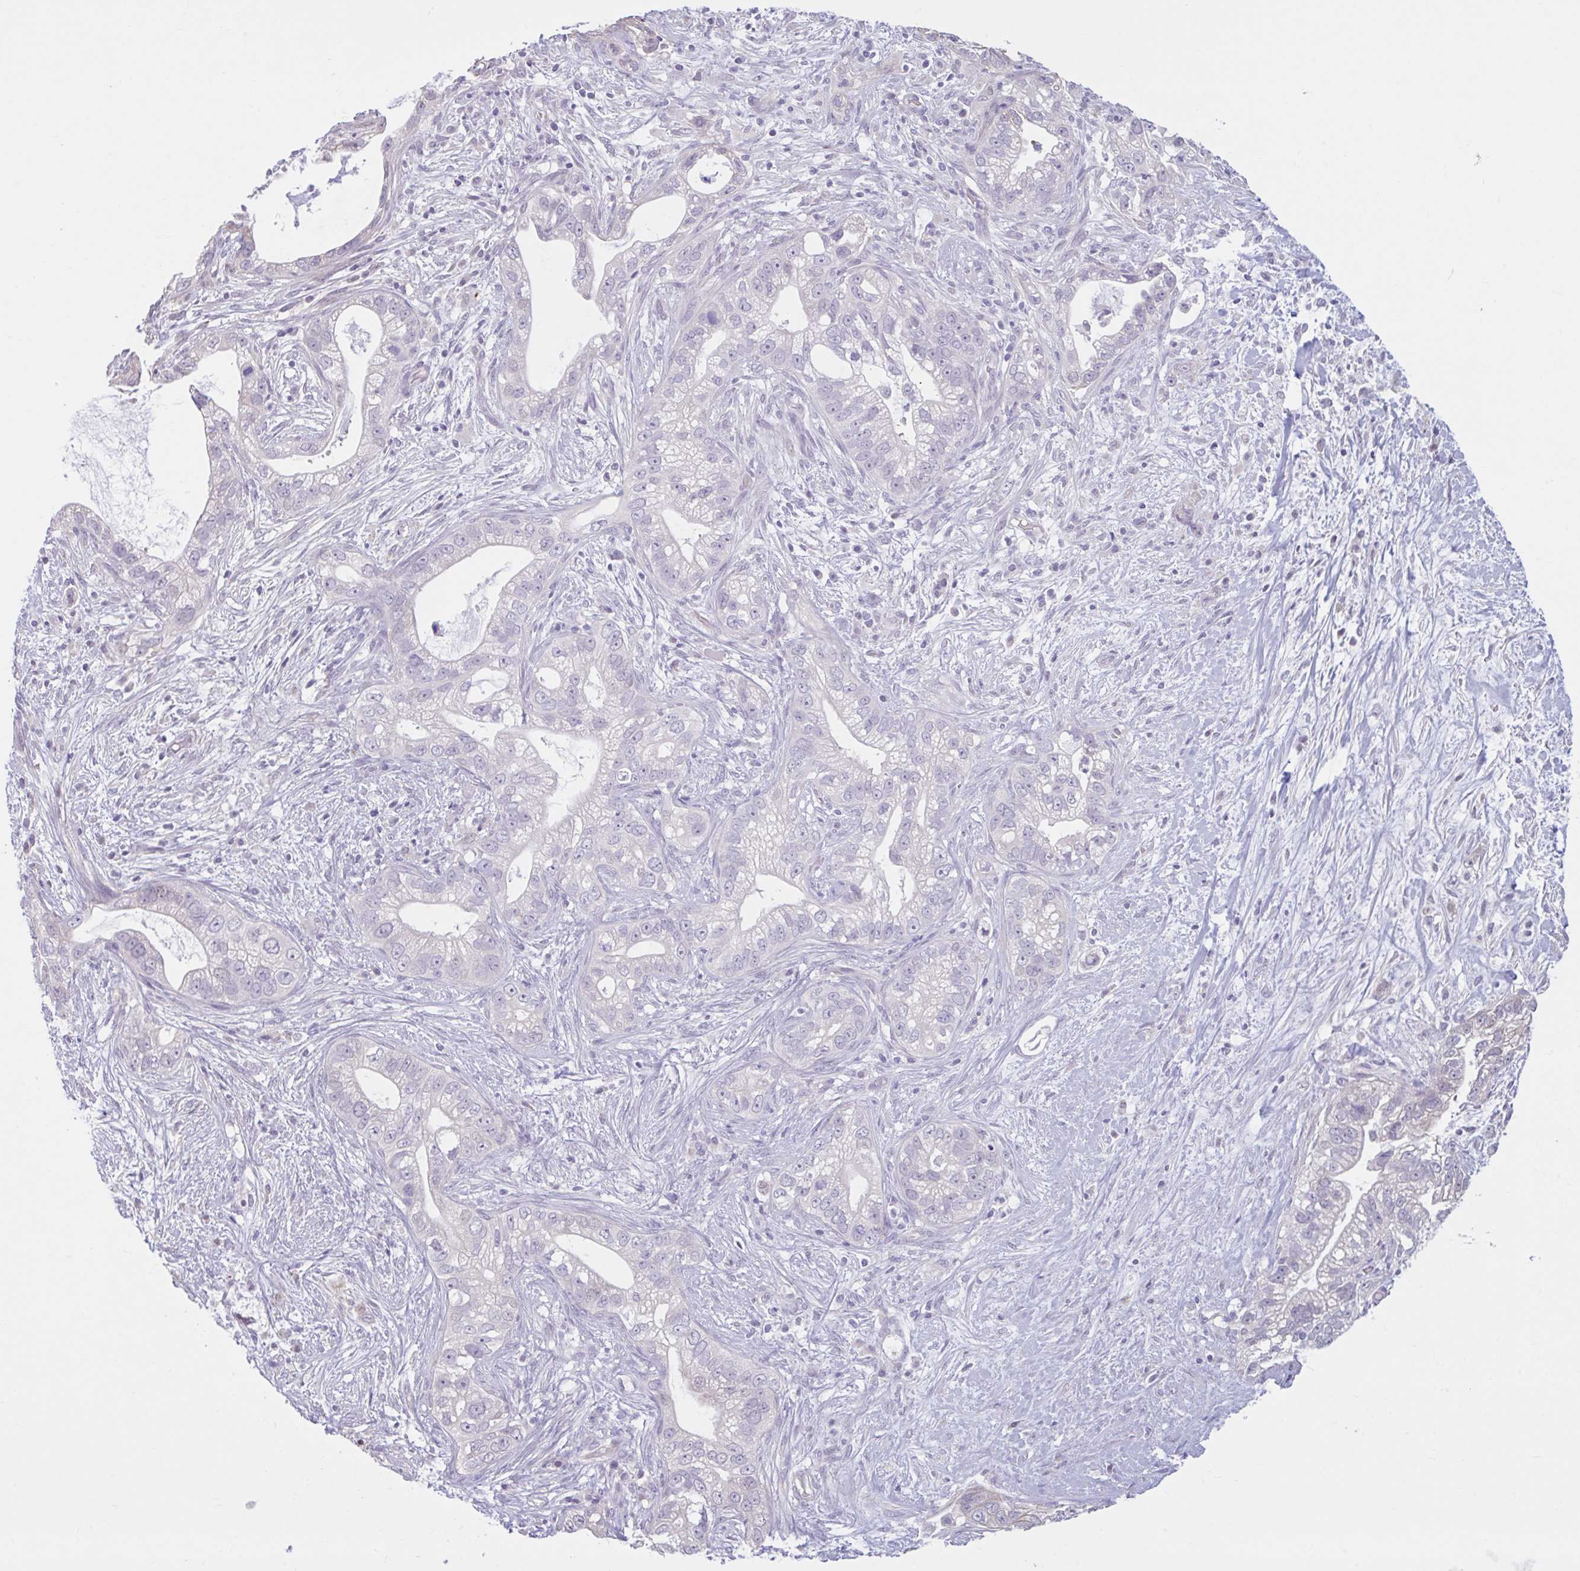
{"staining": {"intensity": "negative", "quantity": "none", "location": "none"}, "tissue": "pancreatic cancer", "cell_type": "Tumor cells", "image_type": "cancer", "snomed": [{"axis": "morphology", "description": "Adenocarcinoma, NOS"}, {"axis": "topography", "description": "Pancreas"}], "caption": "The photomicrograph demonstrates no significant expression in tumor cells of pancreatic cancer (adenocarcinoma).", "gene": "CDH19", "patient": {"sex": "male", "age": 70}}